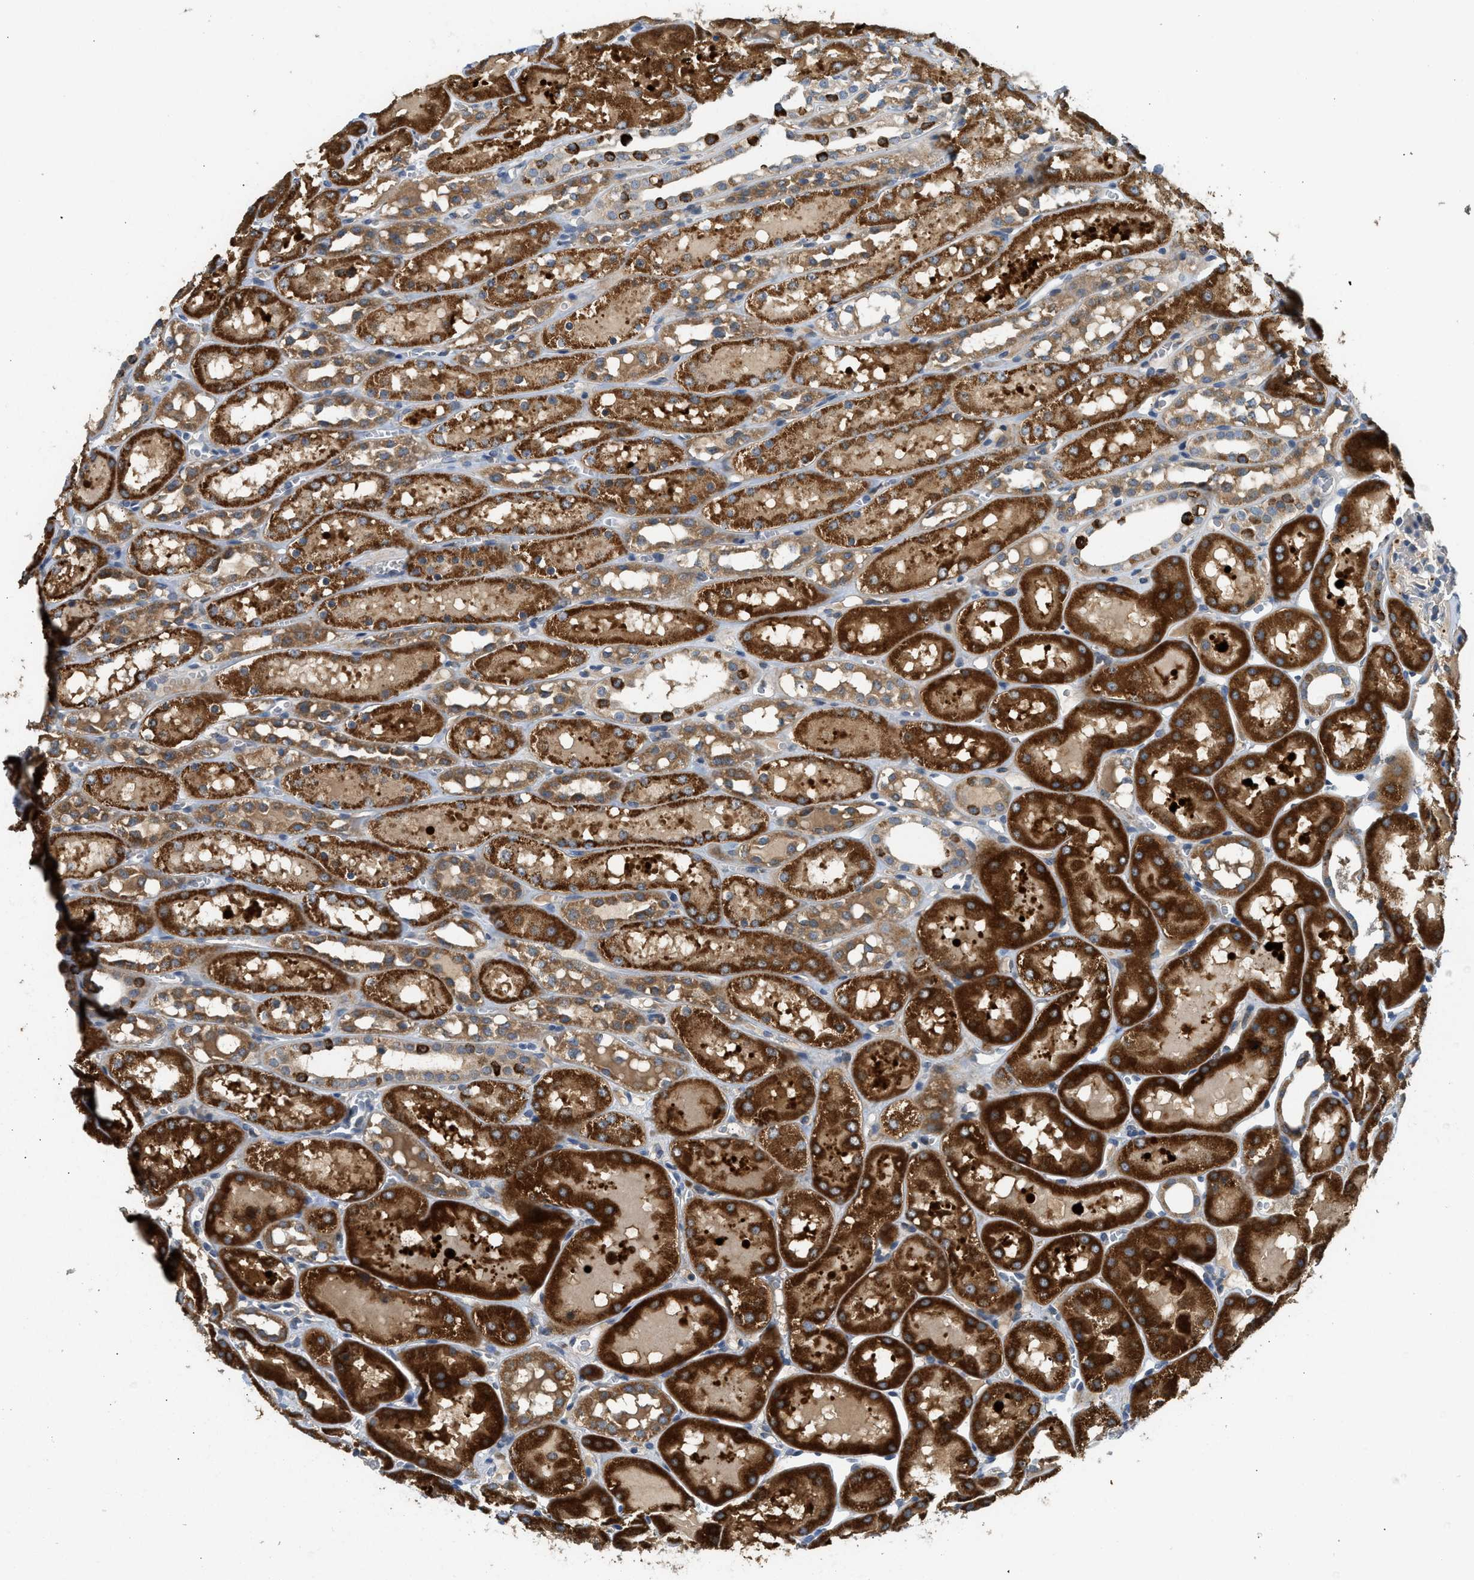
{"staining": {"intensity": "weak", "quantity": "<25%", "location": "cytoplasmic/membranous"}, "tissue": "kidney", "cell_type": "Cells in glomeruli", "image_type": "normal", "snomed": [{"axis": "morphology", "description": "Normal tissue, NOS"}, {"axis": "topography", "description": "Kidney"}, {"axis": "topography", "description": "Urinary bladder"}], "caption": "Protein analysis of normal kidney shows no significant positivity in cells in glomeruli. (Immunohistochemistry, brightfield microscopy, high magnification).", "gene": "RHBDF2", "patient": {"sex": "male", "age": 16}}